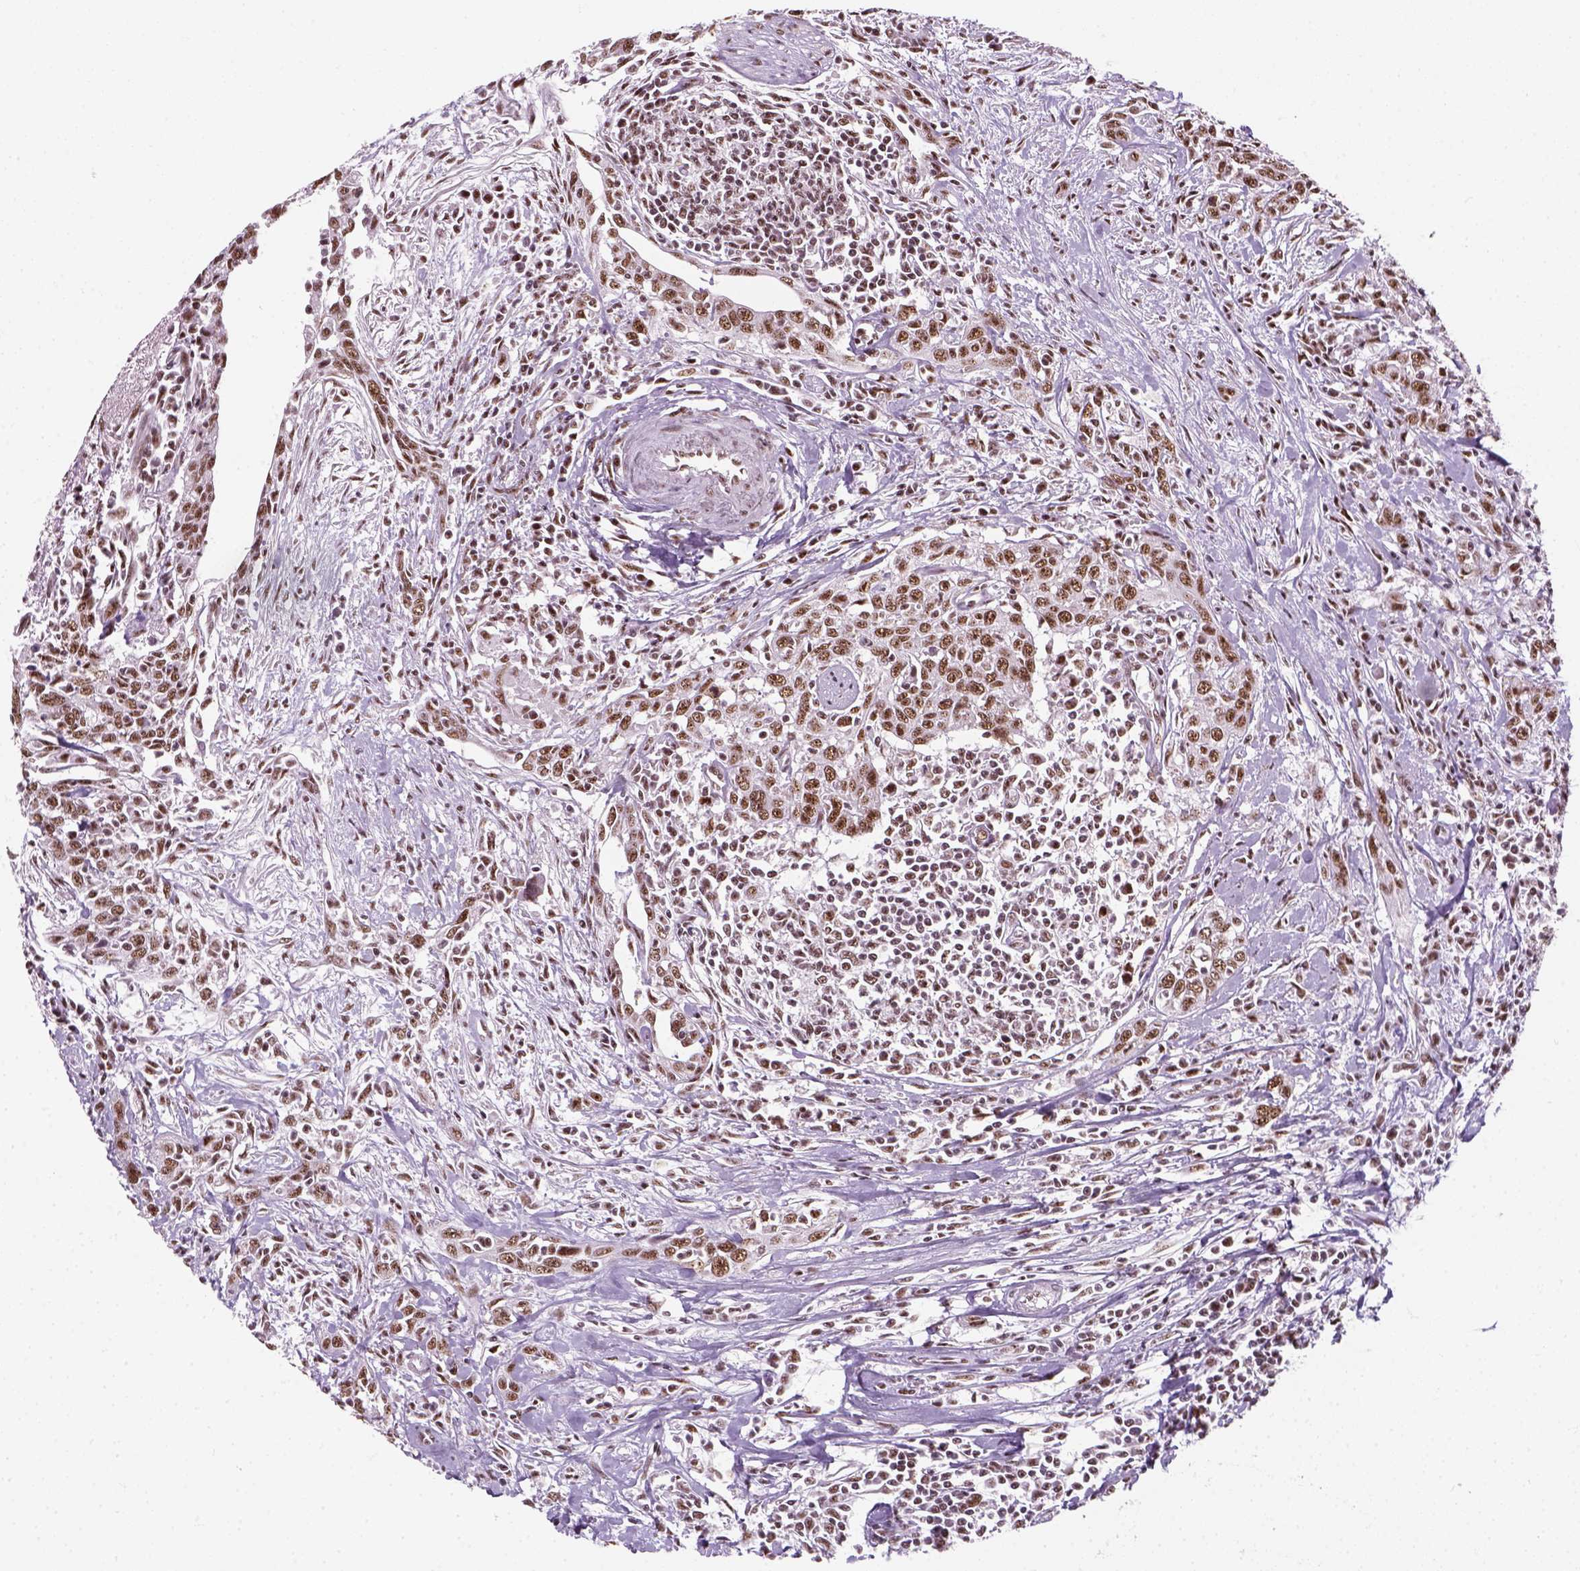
{"staining": {"intensity": "moderate", "quantity": ">75%", "location": "nuclear"}, "tissue": "urothelial cancer", "cell_type": "Tumor cells", "image_type": "cancer", "snomed": [{"axis": "morphology", "description": "Urothelial carcinoma, High grade"}, {"axis": "topography", "description": "Urinary bladder"}], "caption": "This image demonstrates IHC staining of urothelial carcinoma (high-grade), with medium moderate nuclear positivity in about >75% of tumor cells.", "gene": "GTF2F1", "patient": {"sex": "male", "age": 83}}